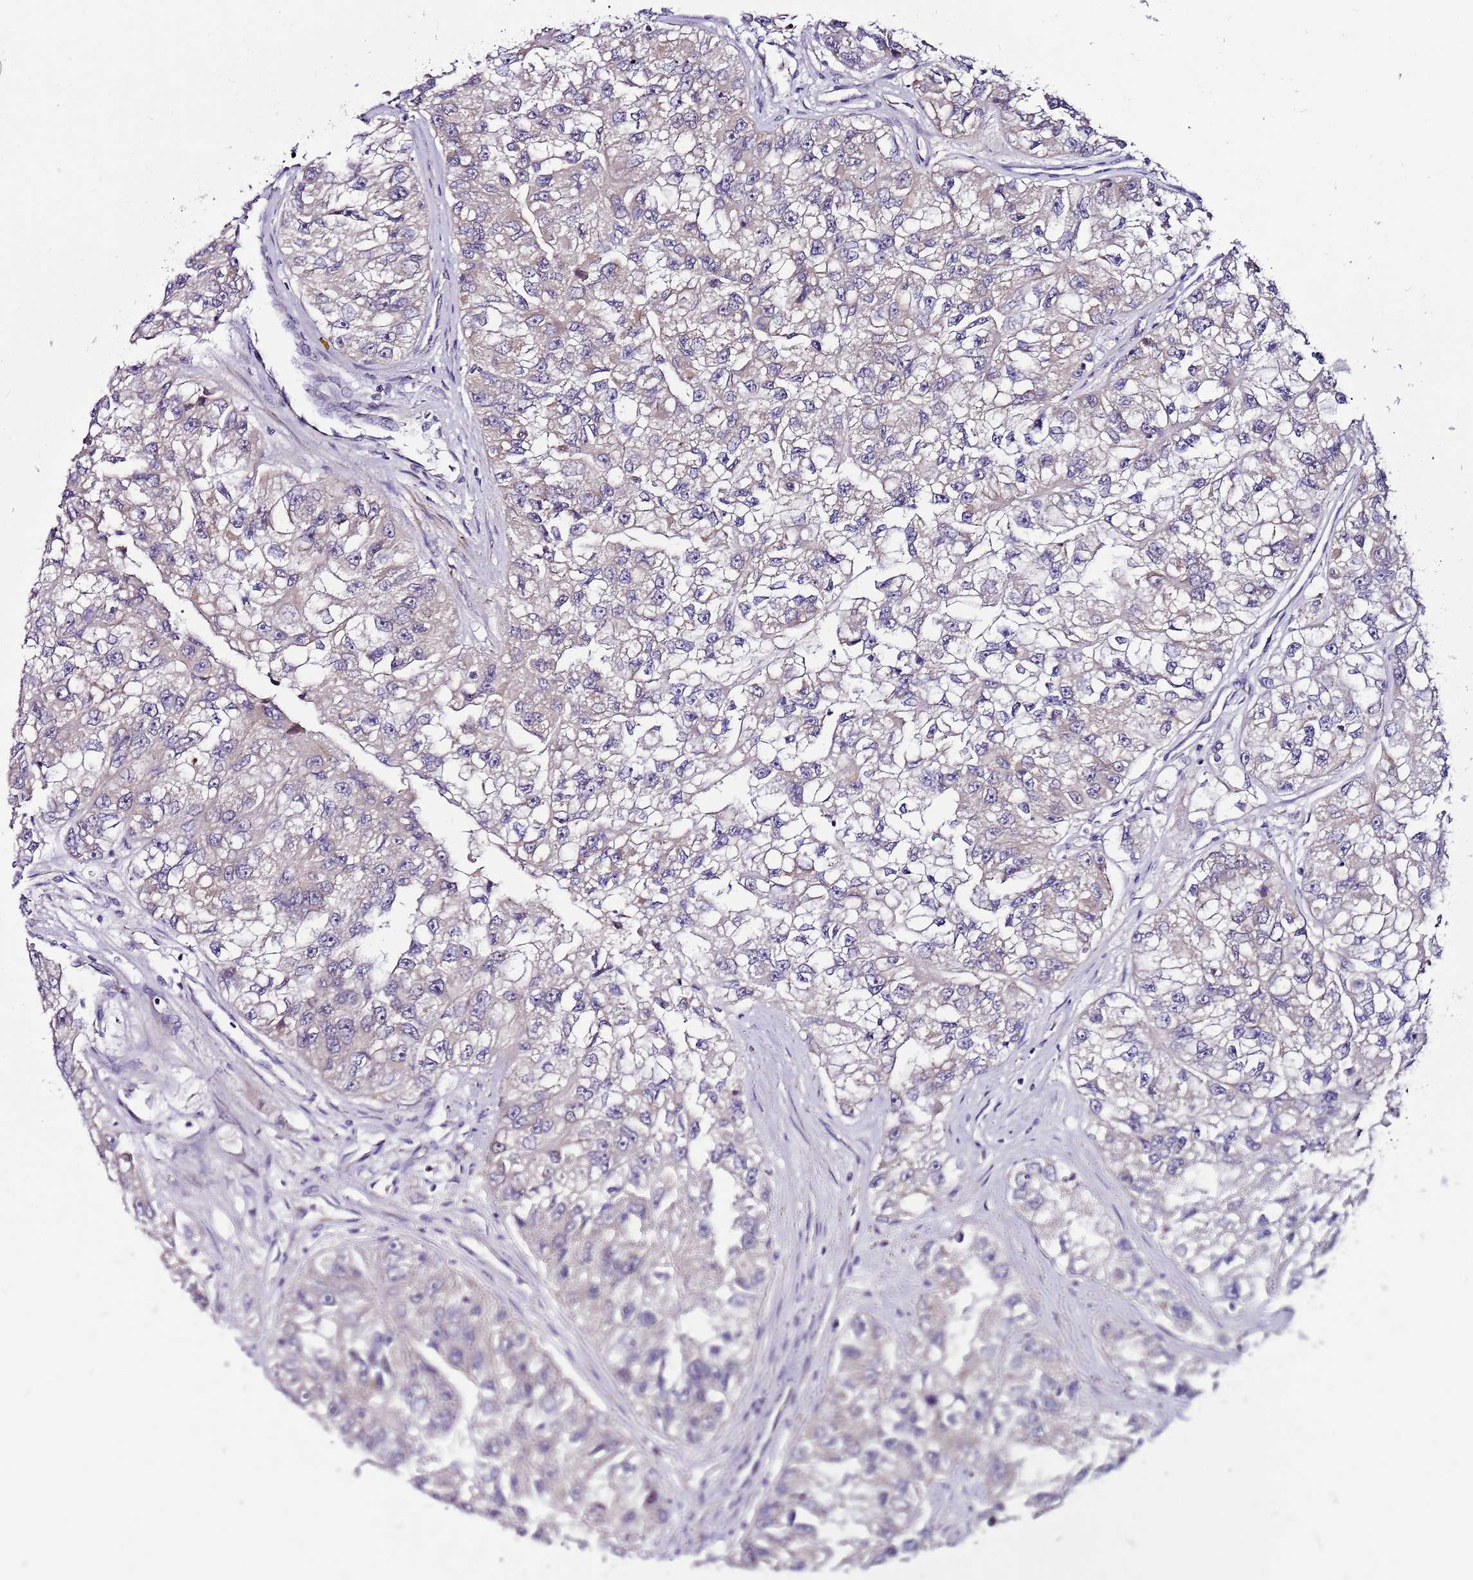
{"staining": {"intensity": "negative", "quantity": "none", "location": "none"}, "tissue": "renal cancer", "cell_type": "Tumor cells", "image_type": "cancer", "snomed": [{"axis": "morphology", "description": "Adenocarcinoma, NOS"}, {"axis": "topography", "description": "Kidney"}], "caption": "This is a photomicrograph of immunohistochemistry (IHC) staining of renal adenocarcinoma, which shows no positivity in tumor cells. (Stains: DAB (3,3'-diaminobenzidine) IHC with hematoxylin counter stain, Microscopy: brightfield microscopy at high magnification).", "gene": "POLE3", "patient": {"sex": "male", "age": 63}}